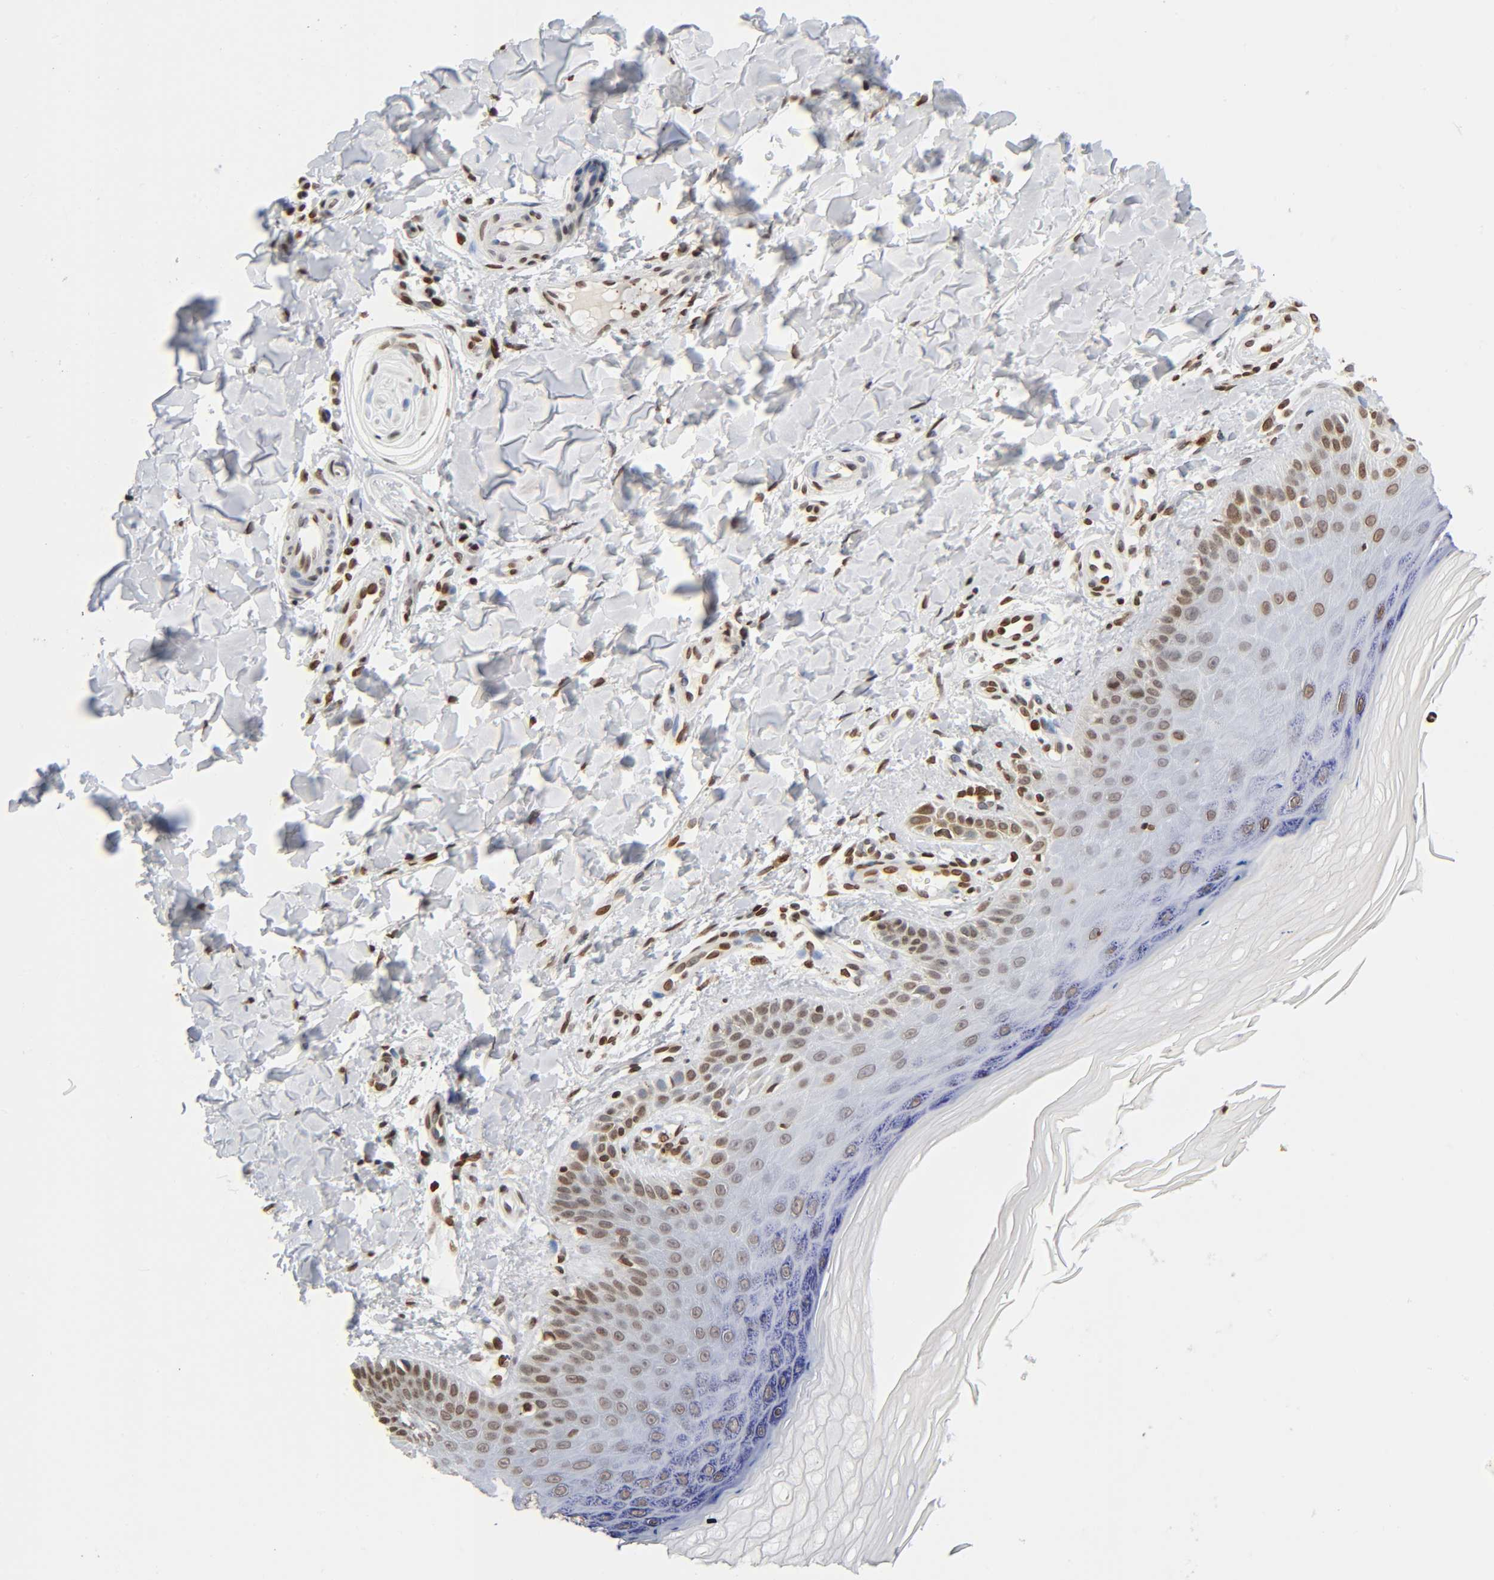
{"staining": {"intensity": "moderate", "quantity": ">75%", "location": "nuclear"}, "tissue": "skin", "cell_type": "Fibroblasts", "image_type": "normal", "snomed": [{"axis": "morphology", "description": "Normal tissue, NOS"}, {"axis": "topography", "description": "Skin"}], "caption": "Protein analysis of normal skin demonstrates moderate nuclear expression in about >75% of fibroblasts.", "gene": "HOXA6", "patient": {"sex": "male", "age": 26}}